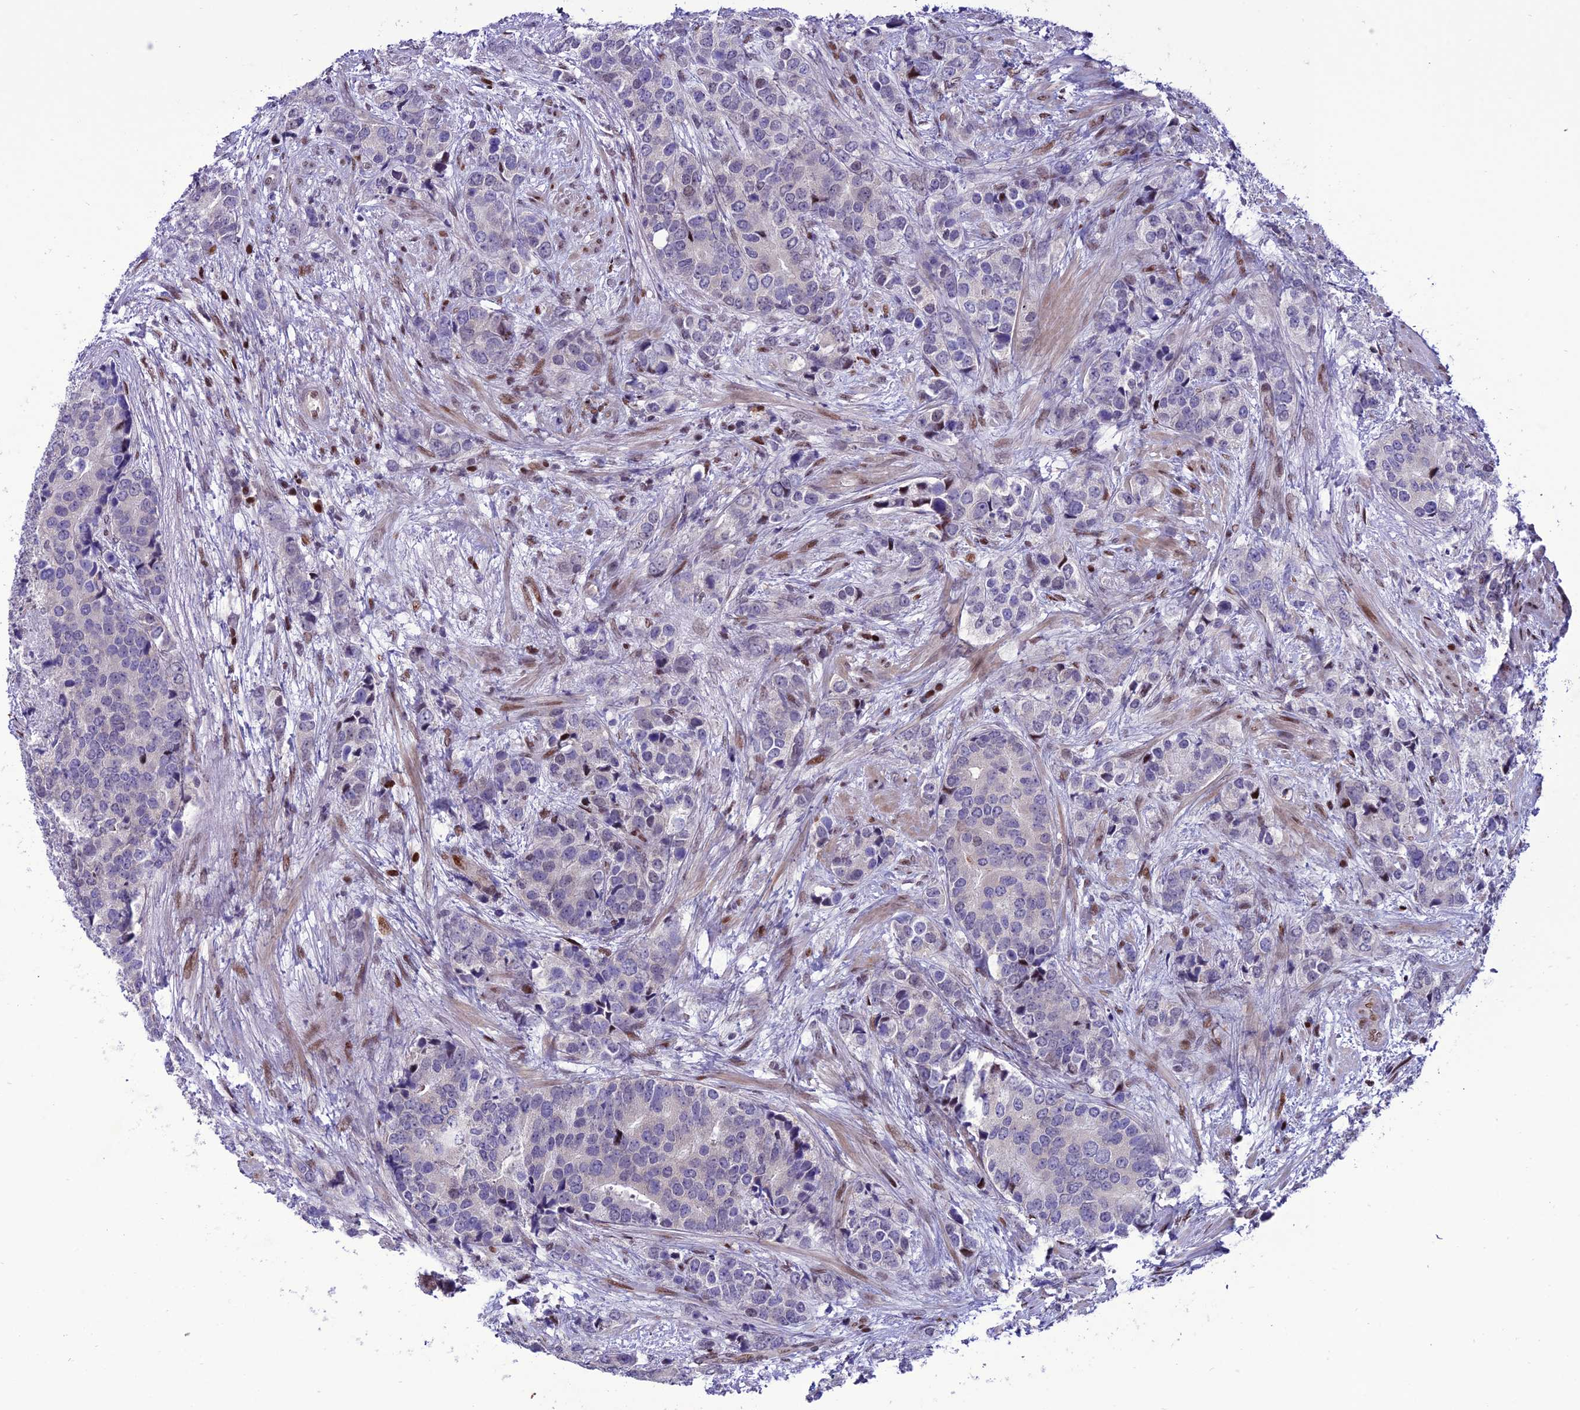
{"staining": {"intensity": "negative", "quantity": "none", "location": "none"}, "tissue": "prostate cancer", "cell_type": "Tumor cells", "image_type": "cancer", "snomed": [{"axis": "morphology", "description": "Adenocarcinoma, High grade"}, {"axis": "topography", "description": "Prostate"}], "caption": "Immunohistochemical staining of prostate cancer (high-grade adenocarcinoma) demonstrates no significant positivity in tumor cells. Brightfield microscopy of immunohistochemistry (IHC) stained with DAB (3,3'-diaminobenzidine) (brown) and hematoxylin (blue), captured at high magnification.", "gene": "ZNF707", "patient": {"sex": "male", "age": 62}}